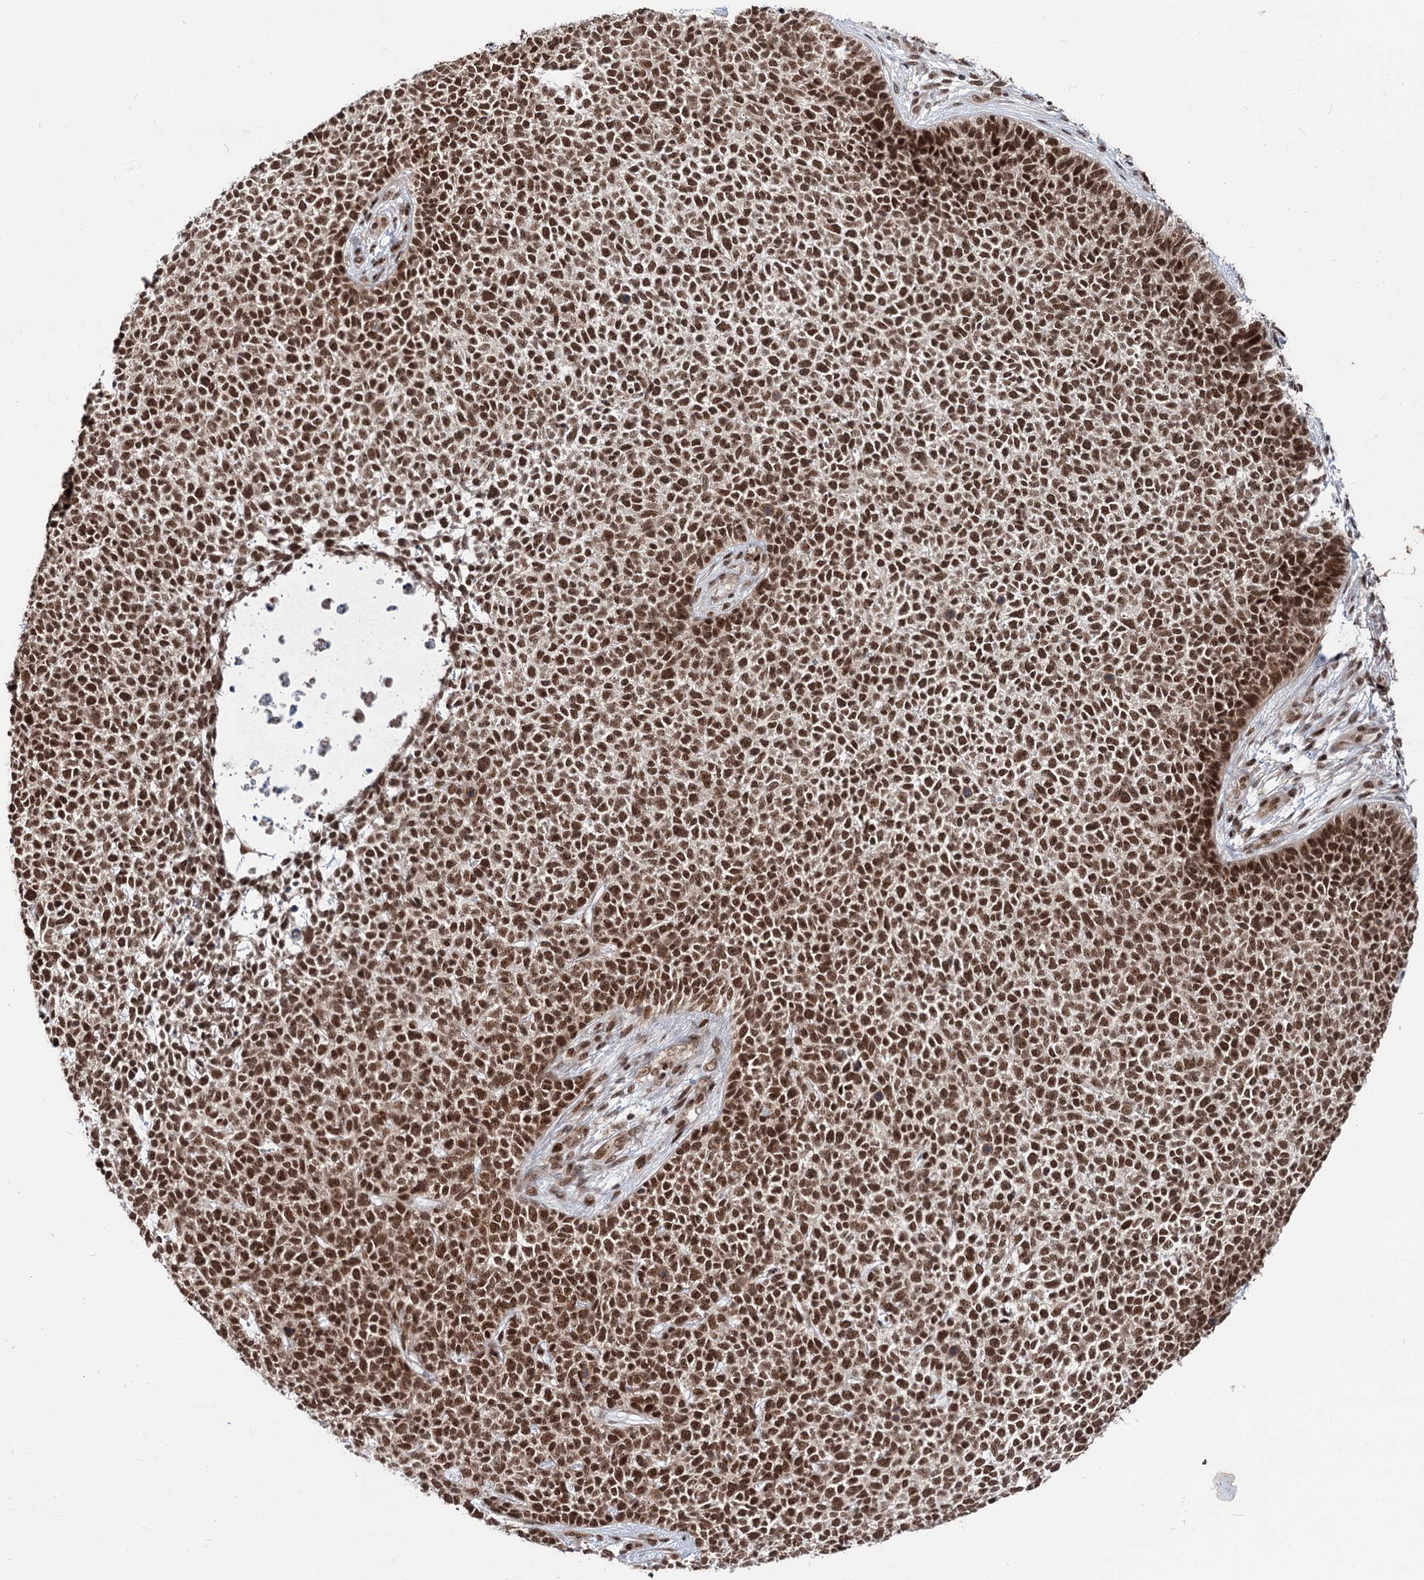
{"staining": {"intensity": "strong", "quantity": ">75%", "location": "nuclear"}, "tissue": "skin cancer", "cell_type": "Tumor cells", "image_type": "cancer", "snomed": [{"axis": "morphology", "description": "Basal cell carcinoma"}, {"axis": "topography", "description": "Skin"}], "caption": "Tumor cells show high levels of strong nuclear expression in approximately >75% of cells in basal cell carcinoma (skin). Nuclei are stained in blue.", "gene": "MAML1", "patient": {"sex": "female", "age": 84}}